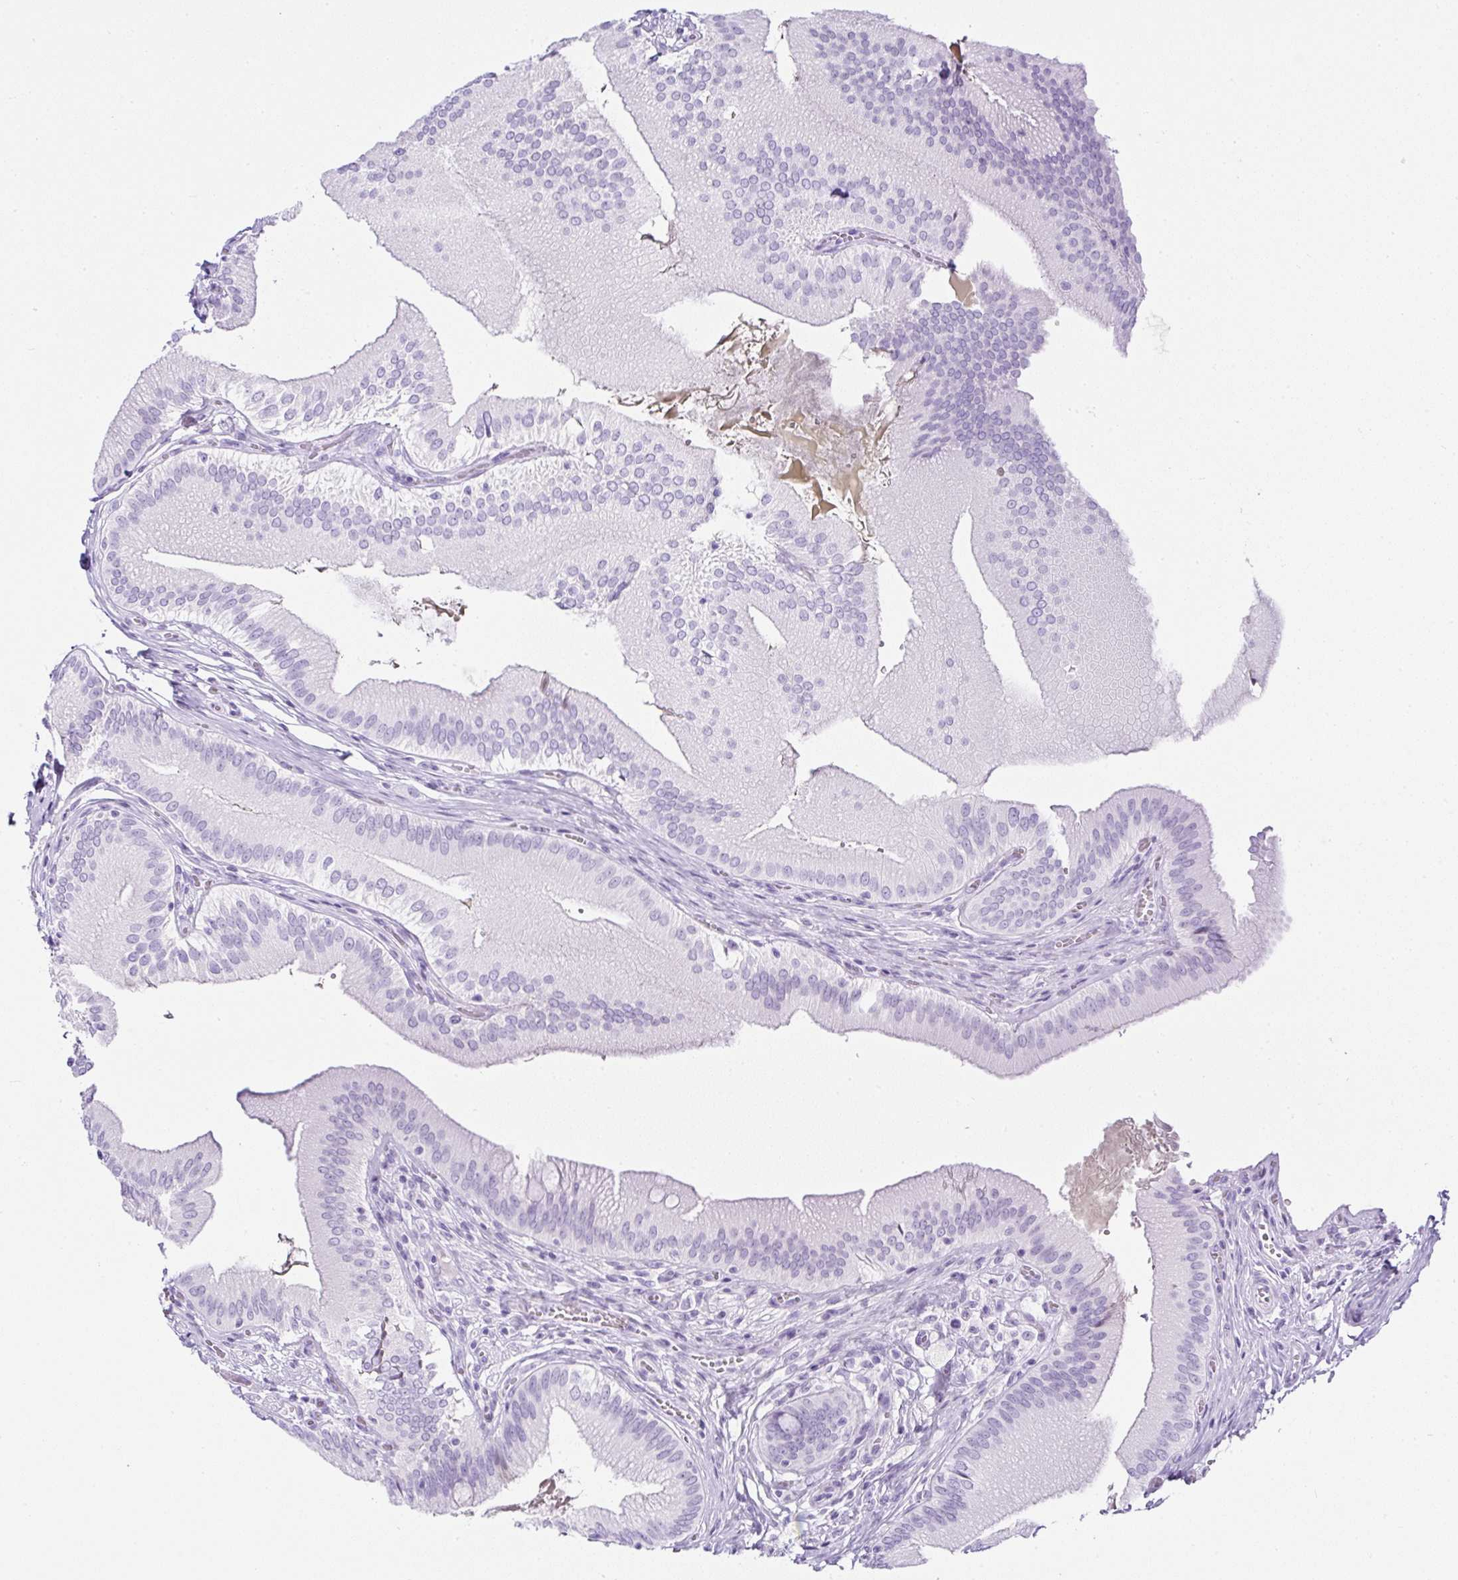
{"staining": {"intensity": "negative", "quantity": "none", "location": "none"}, "tissue": "gallbladder", "cell_type": "Glandular cells", "image_type": "normal", "snomed": [{"axis": "morphology", "description": "Normal tissue, NOS"}, {"axis": "topography", "description": "Gallbladder"}], "caption": "Protein analysis of unremarkable gallbladder demonstrates no significant expression in glandular cells. The staining is performed using DAB brown chromogen with nuclei counter-stained in using hematoxylin.", "gene": "SERPINB3", "patient": {"sex": "male", "age": 17}}